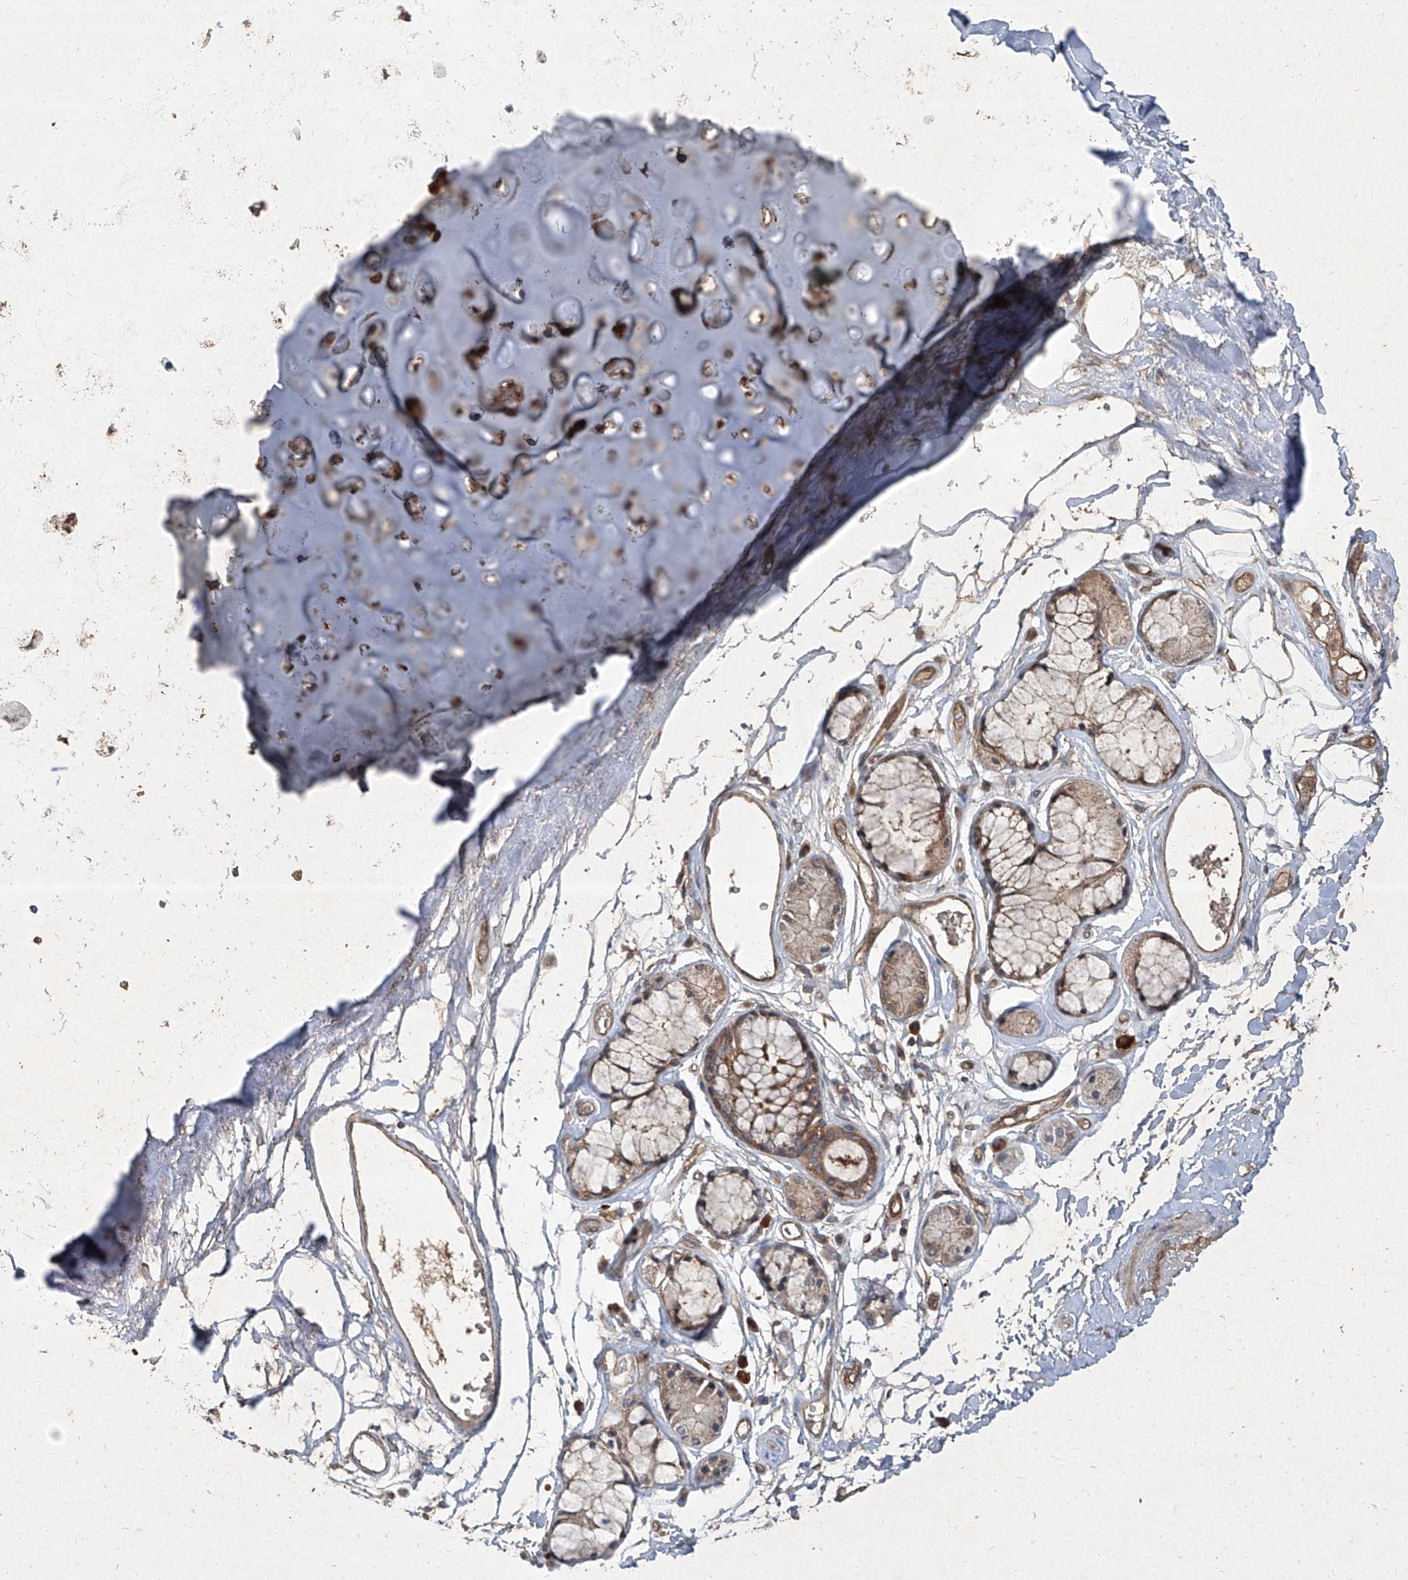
{"staining": {"intensity": "moderate", "quantity": ">75%", "location": "cytoplasmic/membranous"}, "tissue": "bronchus", "cell_type": "Respiratory epithelial cells", "image_type": "normal", "snomed": [{"axis": "morphology", "description": "Normal tissue, NOS"}, {"axis": "topography", "description": "Cartilage tissue"}, {"axis": "topography", "description": "Bronchus"}], "caption": "Immunohistochemistry image of normal bronchus stained for a protein (brown), which reveals medium levels of moderate cytoplasmic/membranous expression in approximately >75% of respiratory epithelial cells.", "gene": "CCN1", "patient": {"sex": "female", "age": 73}}